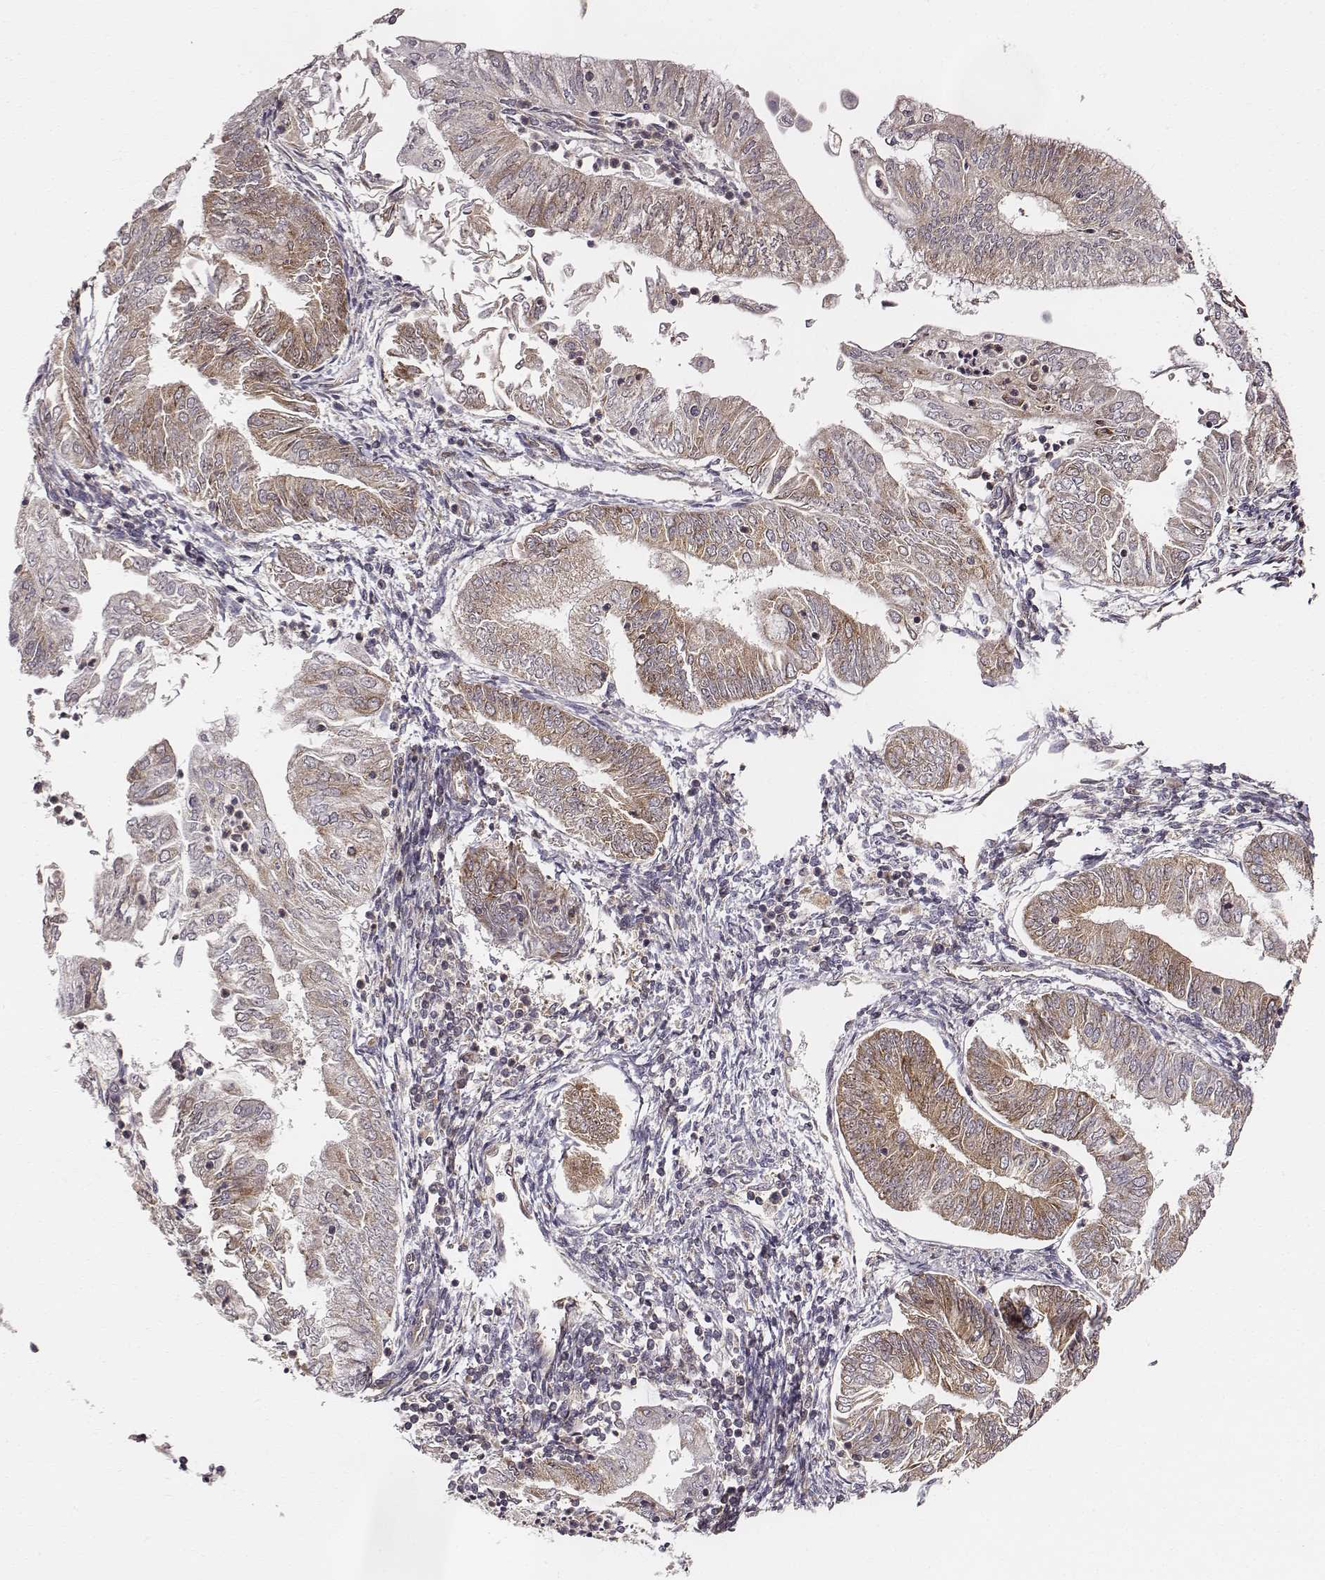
{"staining": {"intensity": "moderate", "quantity": ">75%", "location": "cytoplasmic/membranous"}, "tissue": "endometrial cancer", "cell_type": "Tumor cells", "image_type": "cancer", "snomed": [{"axis": "morphology", "description": "Adenocarcinoma, NOS"}, {"axis": "topography", "description": "Endometrium"}], "caption": "Brown immunohistochemical staining in human endometrial cancer (adenocarcinoma) exhibits moderate cytoplasmic/membranous staining in approximately >75% of tumor cells. The staining is performed using DAB (3,3'-diaminobenzidine) brown chromogen to label protein expression. The nuclei are counter-stained blue using hematoxylin.", "gene": "VPS26A", "patient": {"sex": "female", "age": 55}}